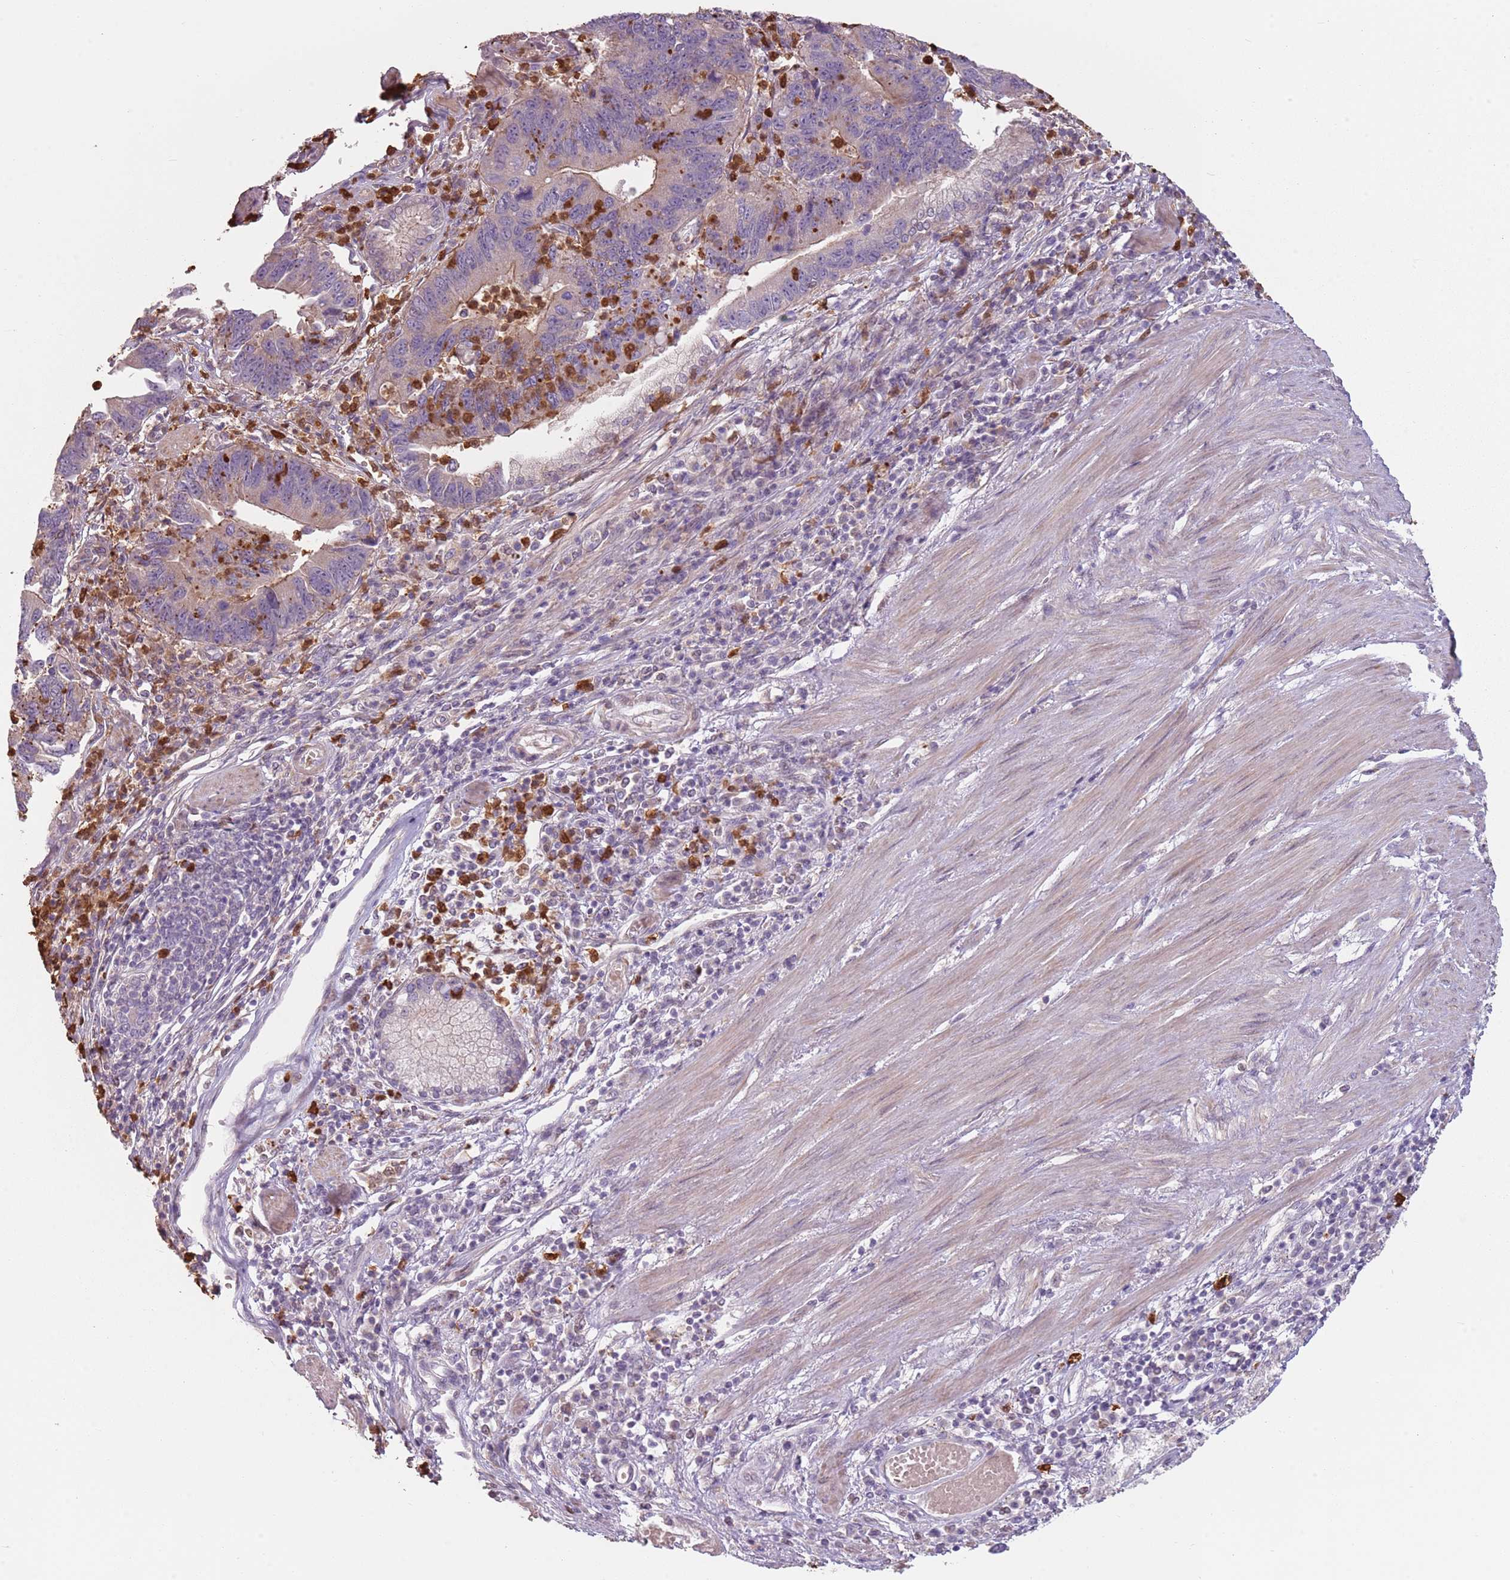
{"staining": {"intensity": "negative", "quantity": "none", "location": "none"}, "tissue": "stomach cancer", "cell_type": "Tumor cells", "image_type": "cancer", "snomed": [{"axis": "morphology", "description": "Adenocarcinoma, NOS"}, {"axis": "topography", "description": "Stomach"}], "caption": "A micrograph of adenocarcinoma (stomach) stained for a protein shows no brown staining in tumor cells.", "gene": "SPAG4", "patient": {"sex": "male", "age": 59}}